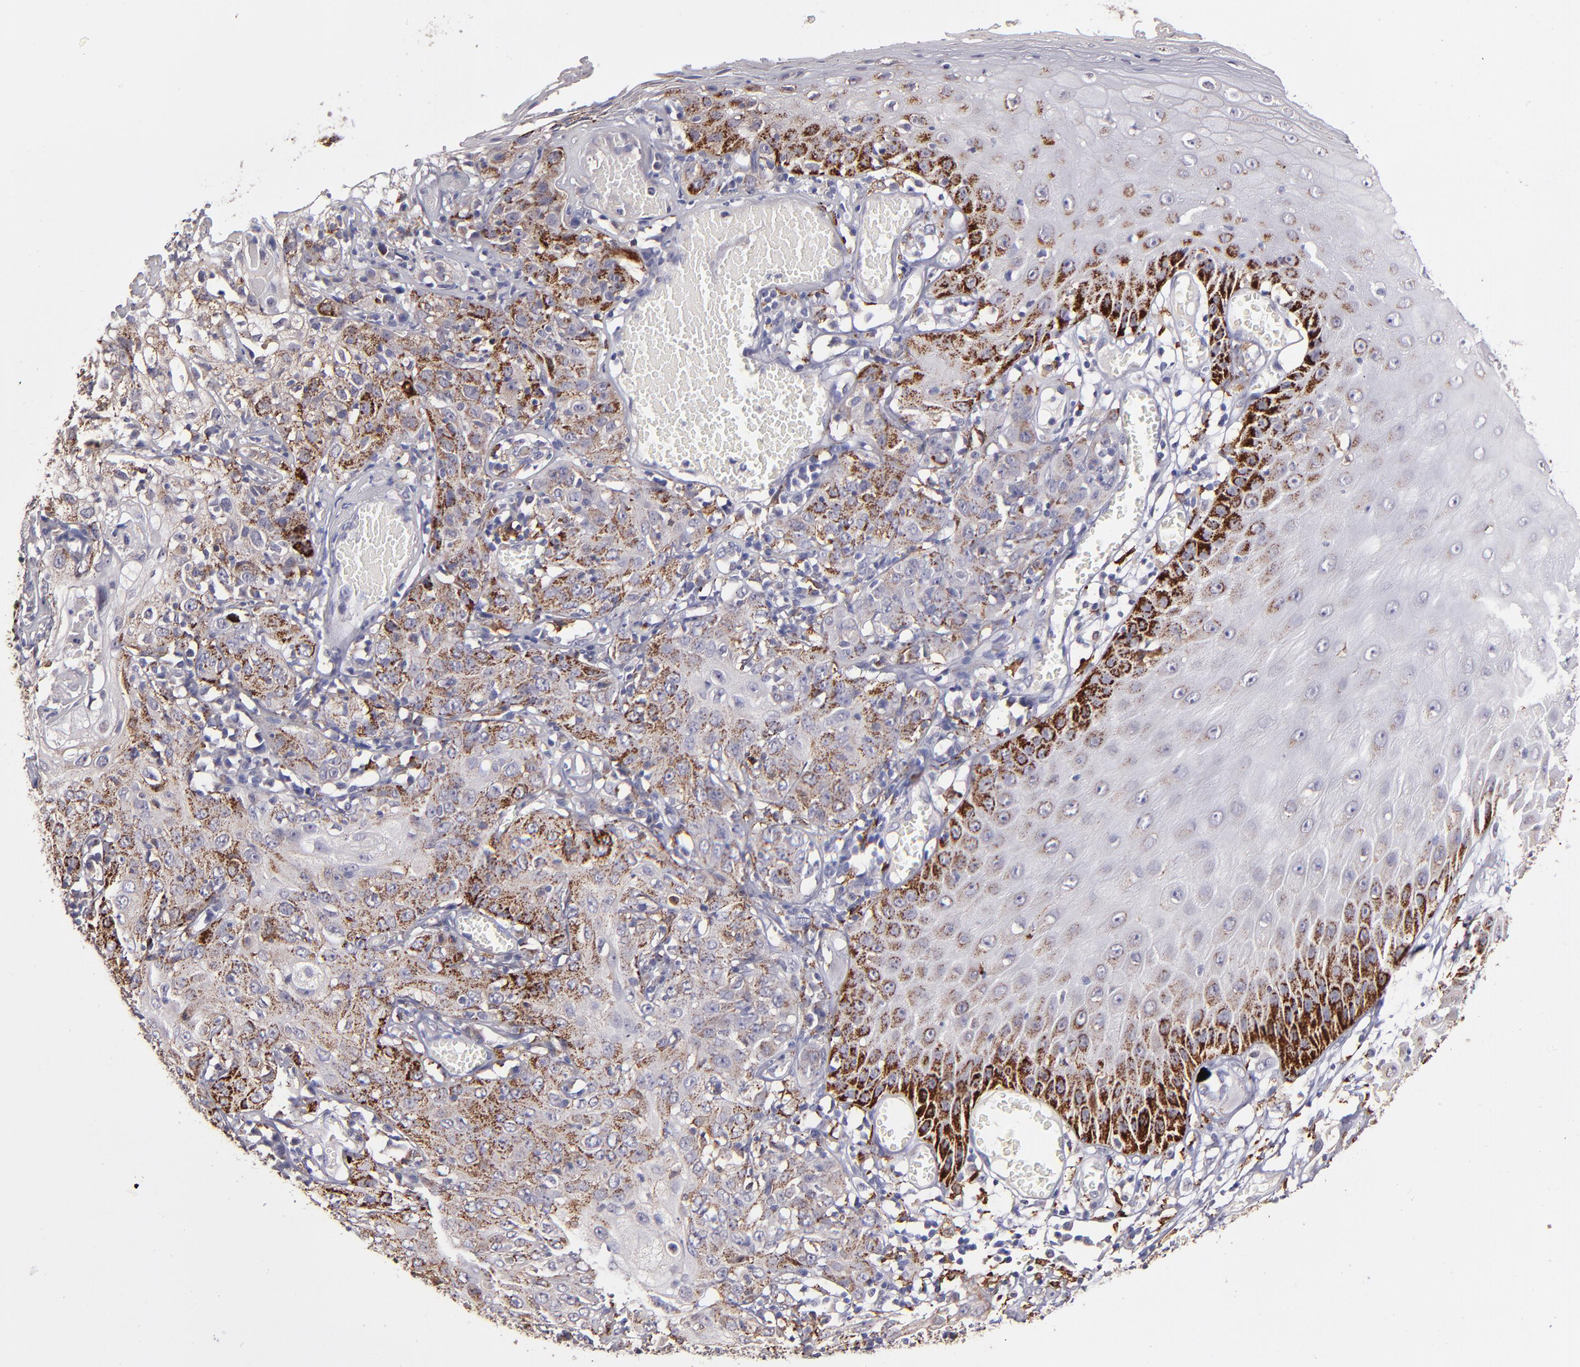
{"staining": {"intensity": "strong", "quantity": "25%-75%", "location": "cytoplasmic/membranous"}, "tissue": "skin cancer", "cell_type": "Tumor cells", "image_type": "cancer", "snomed": [{"axis": "morphology", "description": "Squamous cell carcinoma, NOS"}, {"axis": "topography", "description": "Skin"}], "caption": "An immunohistochemistry (IHC) micrograph of tumor tissue is shown. Protein staining in brown highlights strong cytoplasmic/membranous positivity in skin cancer (squamous cell carcinoma) within tumor cells. The staining is performed using DAB brown chromogen to label protein expression. The nuclei are counter-stained blue using hematoxylin.", "gene": "GLDC", "patient": {"sex": "male", "age": 65}}